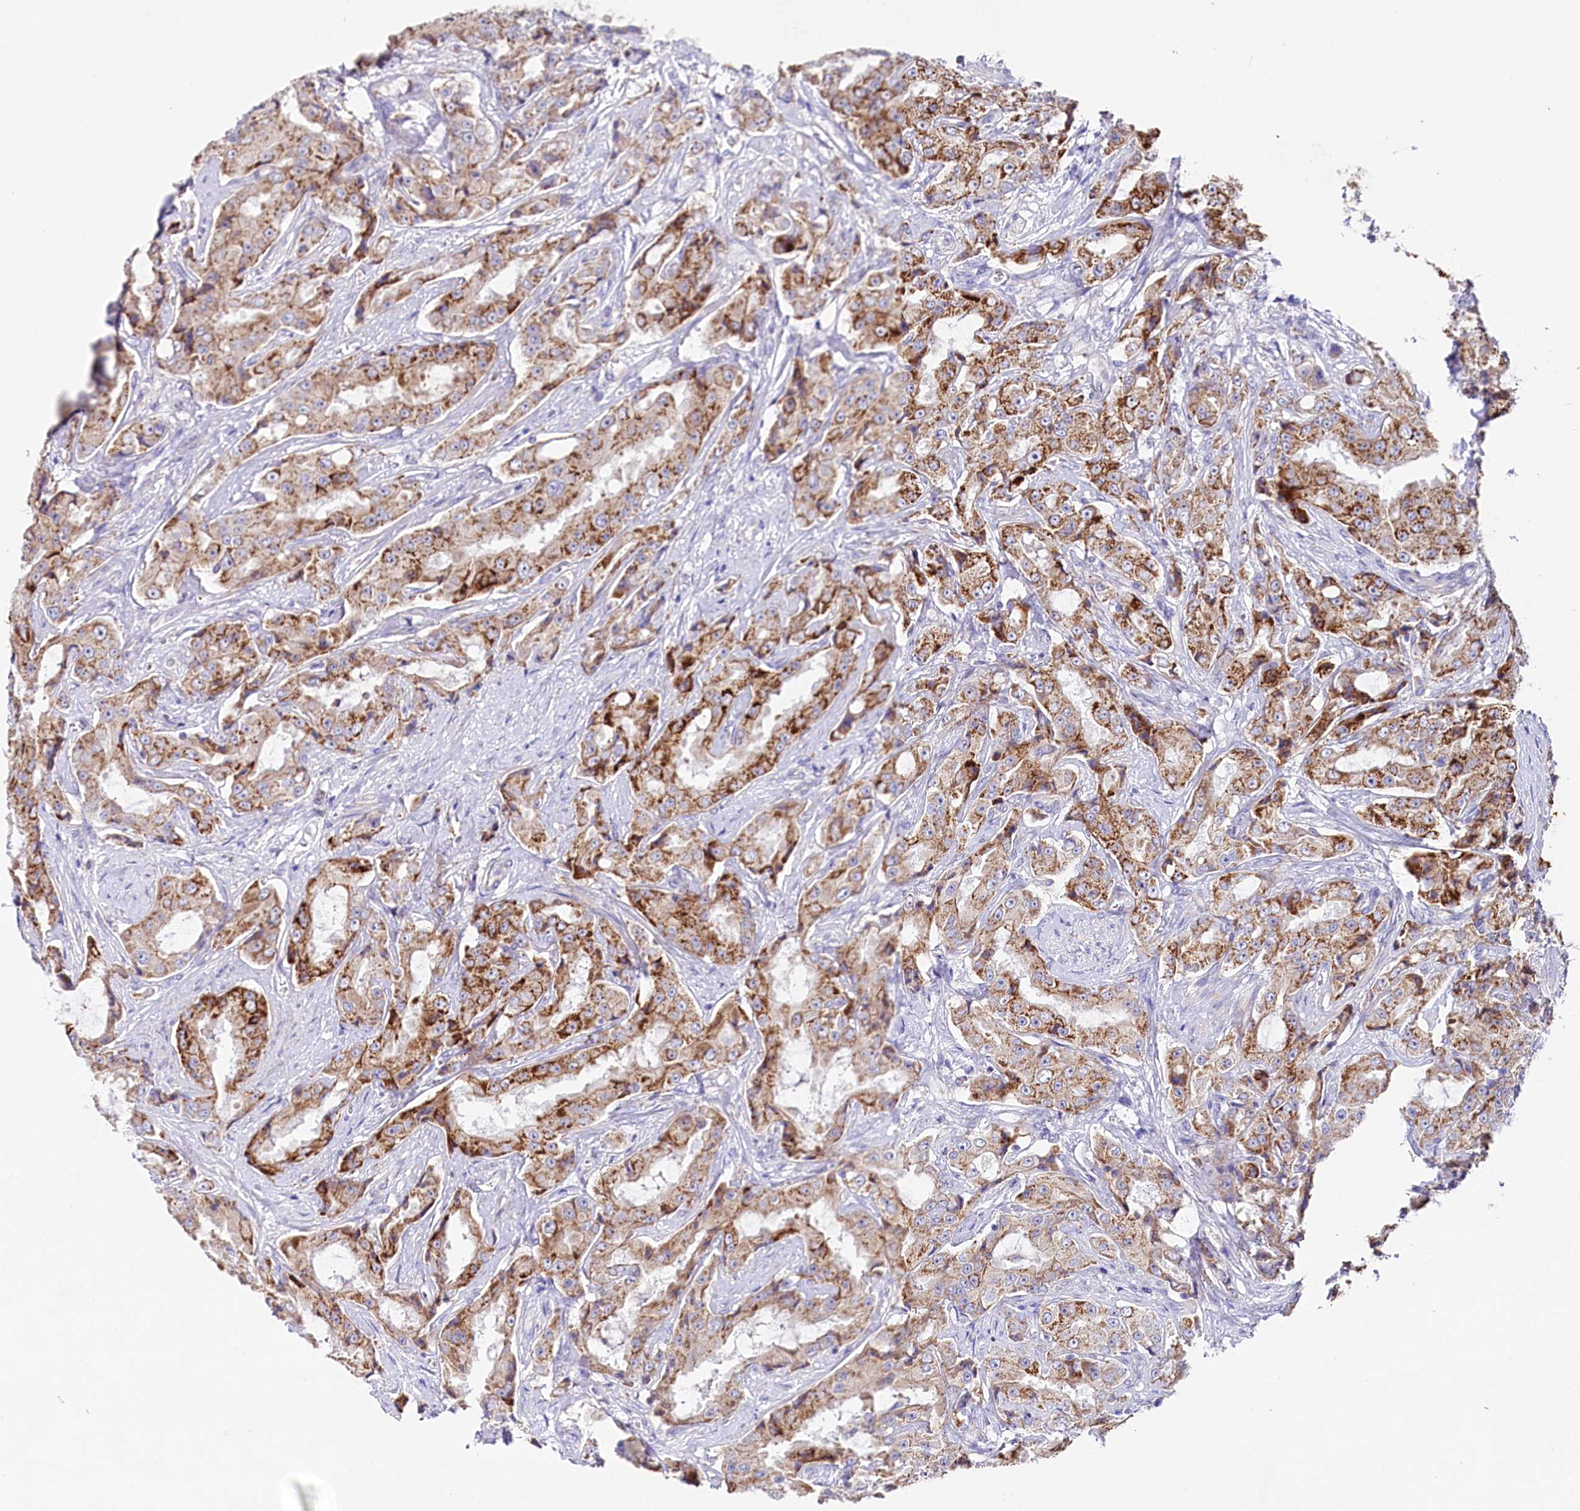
{"staining": {"intensity": "strong", "quantity": "25%-75%", "location": "cytoplasmic/membranous"}, "tissue": "prostate cancer", "cell_type": "Tumor cells", "image_type": "cancer", "snomed": [{"axis": "morphology", "description": "Adenocarcinoma, High grade"}, {"axis": "topography", "description": "Prostate"}], "caption": "A micrograph of human prostate cancer stained for a protein reveals strong cytoplasmic/membranous brown staining in tumor cells.", "gene": "SACM1L", "patient": {"sex": "male", "age": 73}}